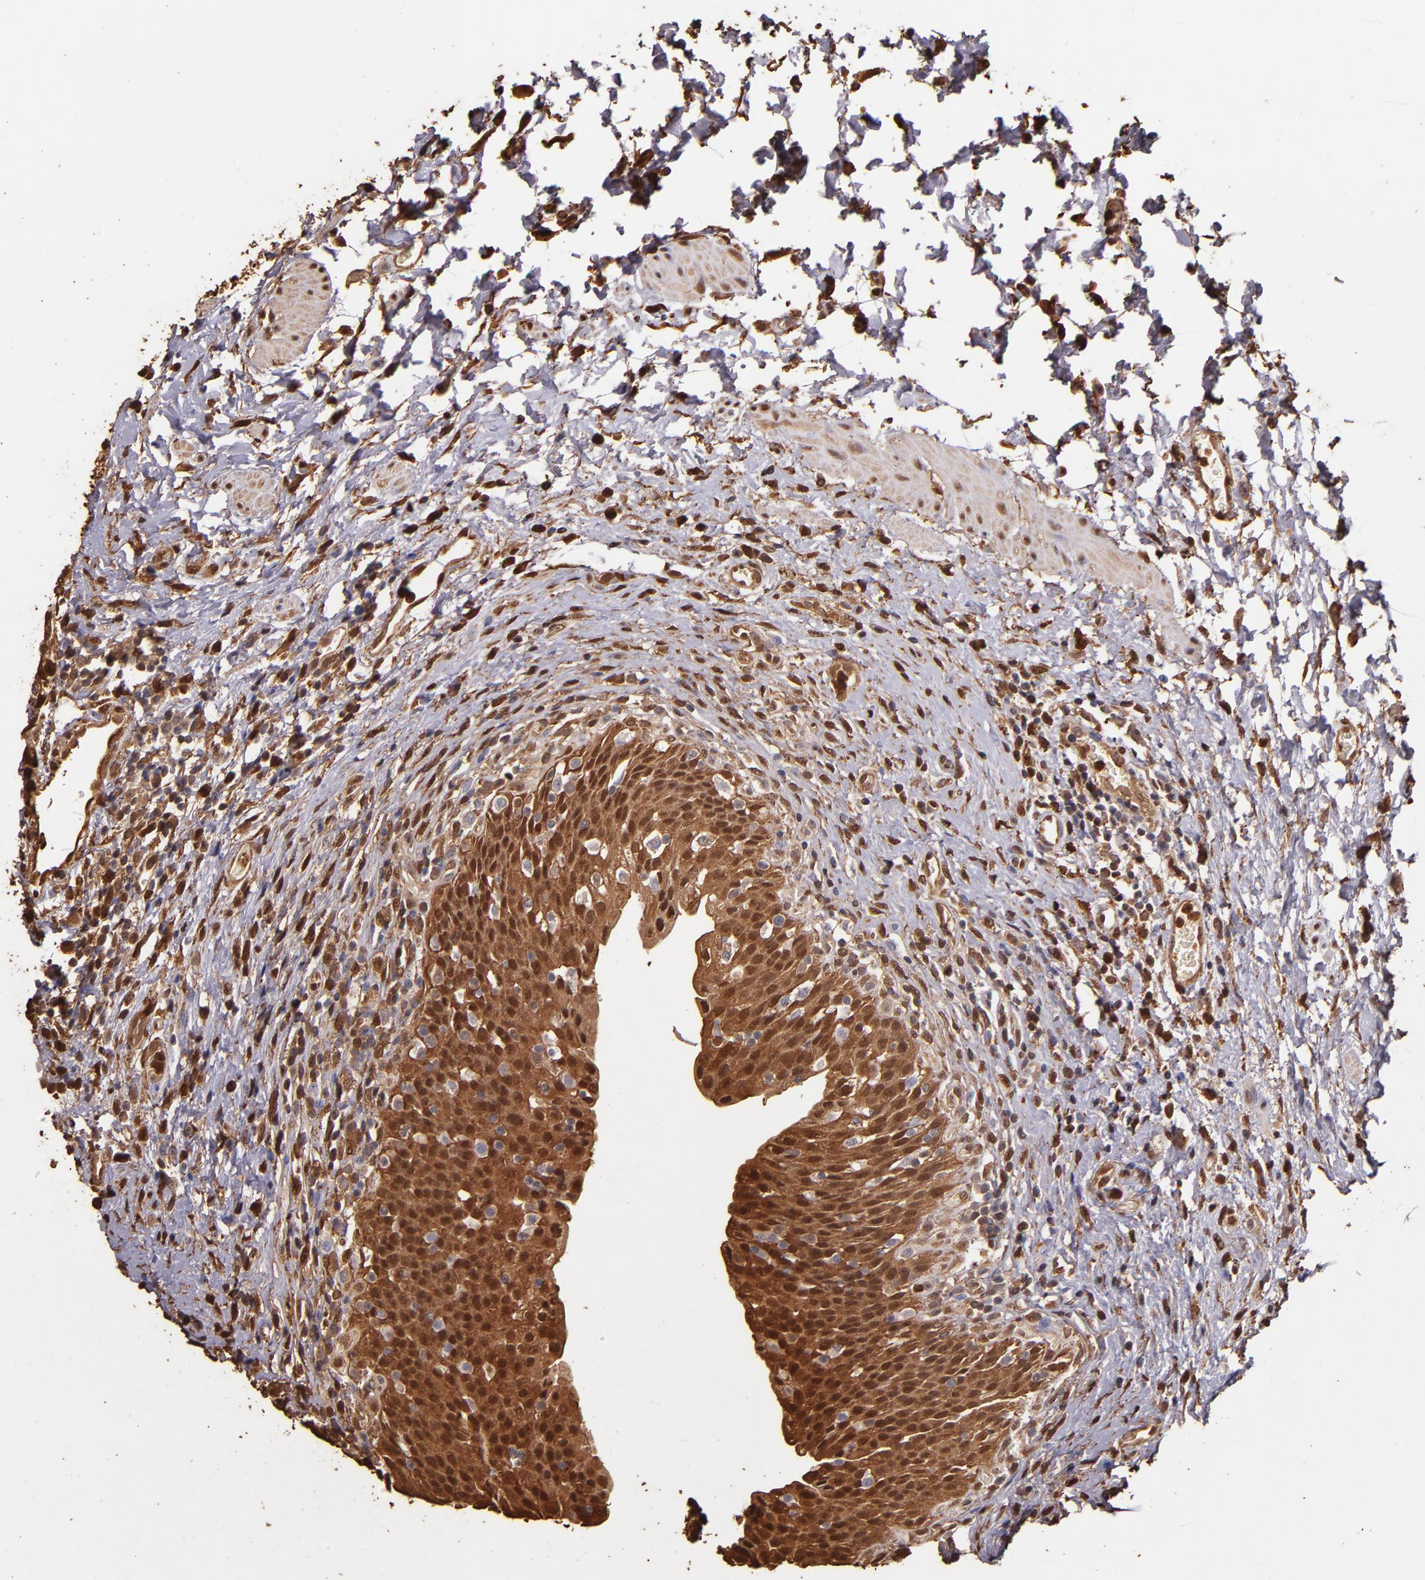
{"staining": {"intensity": "strong", "quantity": ">75%", "location": "cytoplasmic/membranous,nuclear"}, "tissue": "urinary bladder", "cell_type": "Urothelial cells", "image_type": "normal", "snomed": [{"axis": "morphology", "description": "Normal tissue, NOS"}, {"axis": "topography", "description": "Urinary bladder"}], "caption": "IHC micrograph of unremarkable urinary bladder: urinary bladder stained using immunohistochemistry exhibits high levels of strong protein expression localized specifically in the cytoplasmic/membranous,nuclear of urothelial cells, appearing as a cytoplasmic/membranous,nuclear brown color.", "gene": "S100A6", "patient": {"sex": "male", "age": 51}}